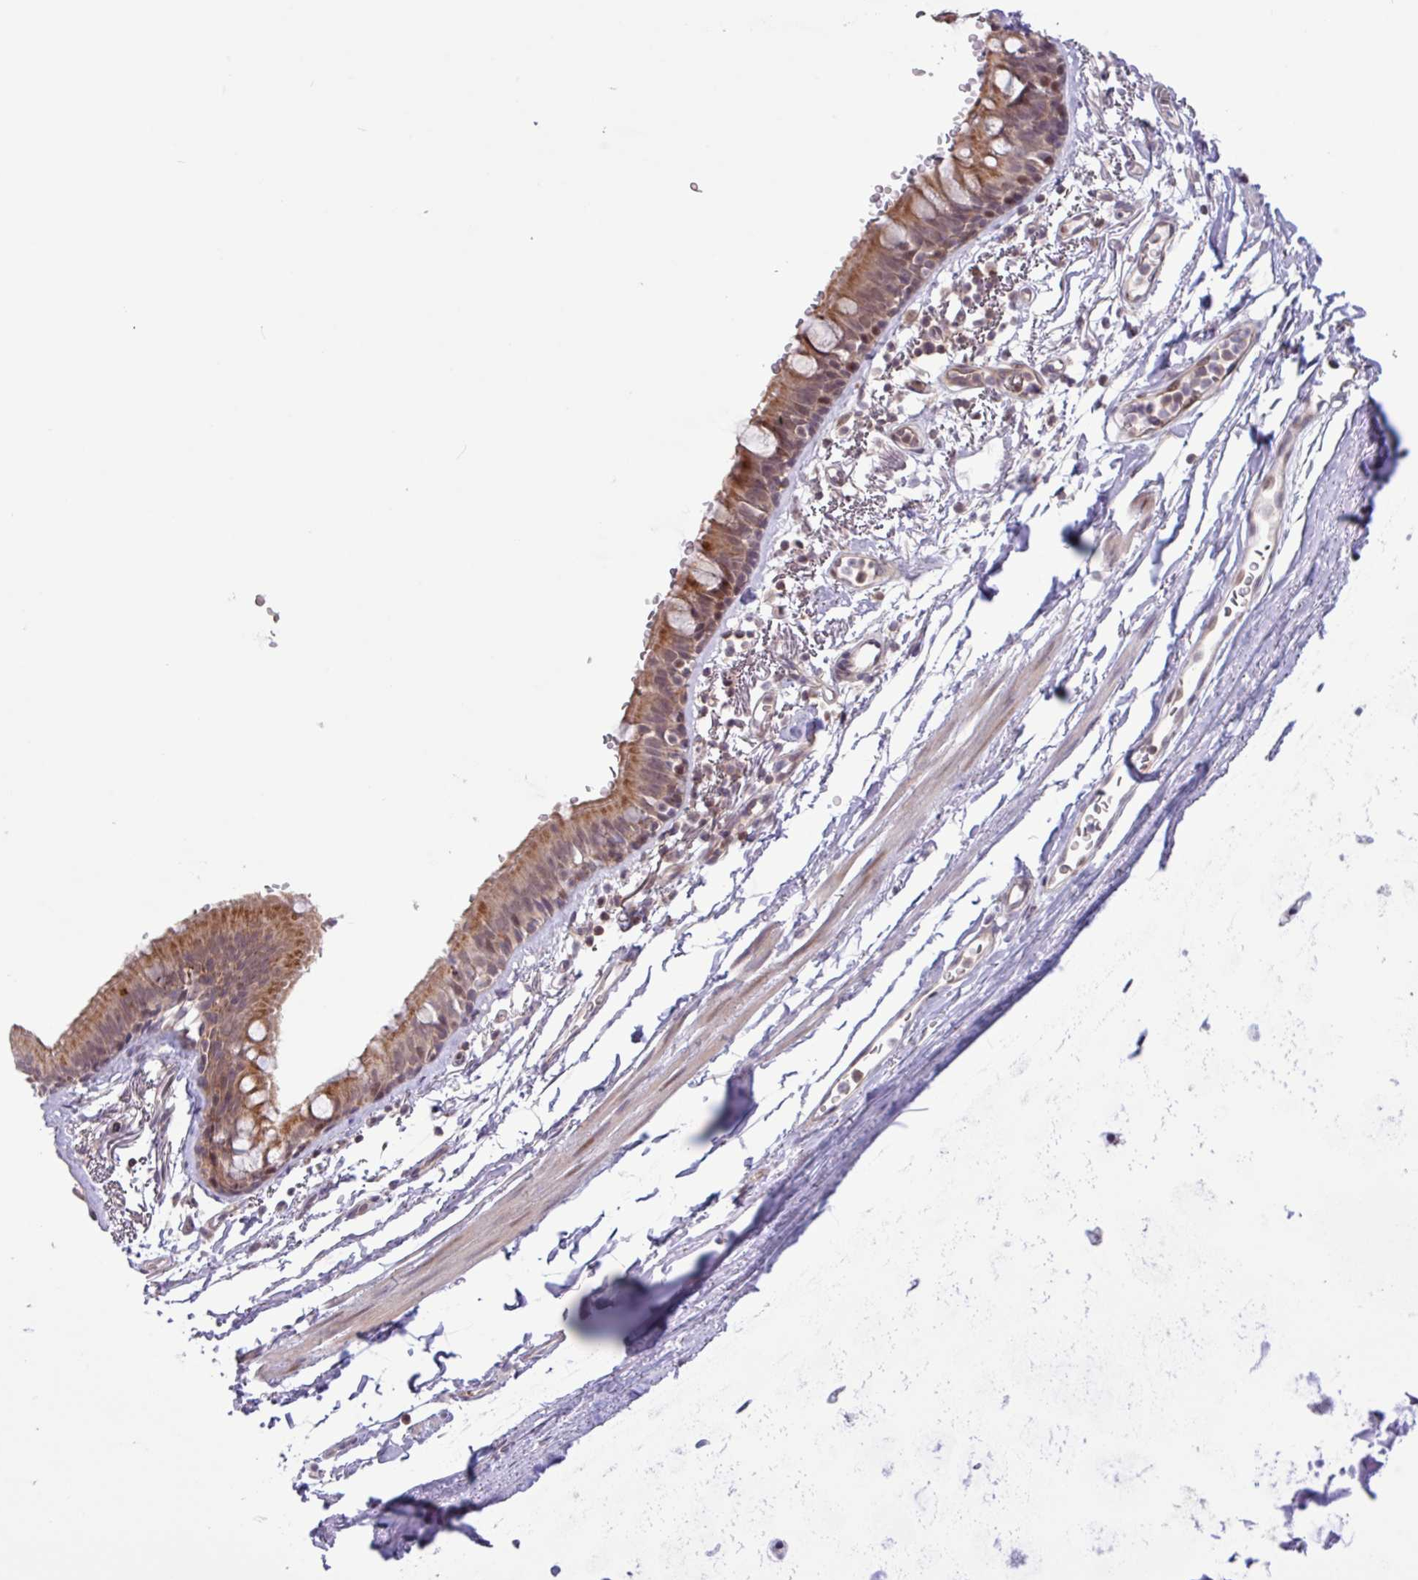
{"staining": {"intensity": "moderate", "quantity": ">75%", "location": "cytoplasmic/membranous,nuclear"}, "tissue": "bronchus", "cell_type": "Respiratory epithelial cells", "image_type": "normal", "snomed": [{"axis": "morphology", "description": "Normal tissue, NOS"}, {"axis": "topography", "description": "Bronchus"}], "caption": "Immunohistochemistry staining of benign bronchus, which exhibits medium levels of moderate cytoplasmic/membranous,nuclear positivity in about >75% of respiratory epithelial cells indicating moderate cytoplasmic/membranous,nuclear protein expression. The staining was performed using DAB (3,3'-diaminobenzidine) (brown) for protein detection and nuclei were counterstained in hematoxylin (blue).", "gene": "RTL3", "patient": {"sex": "male", "age": 67}}